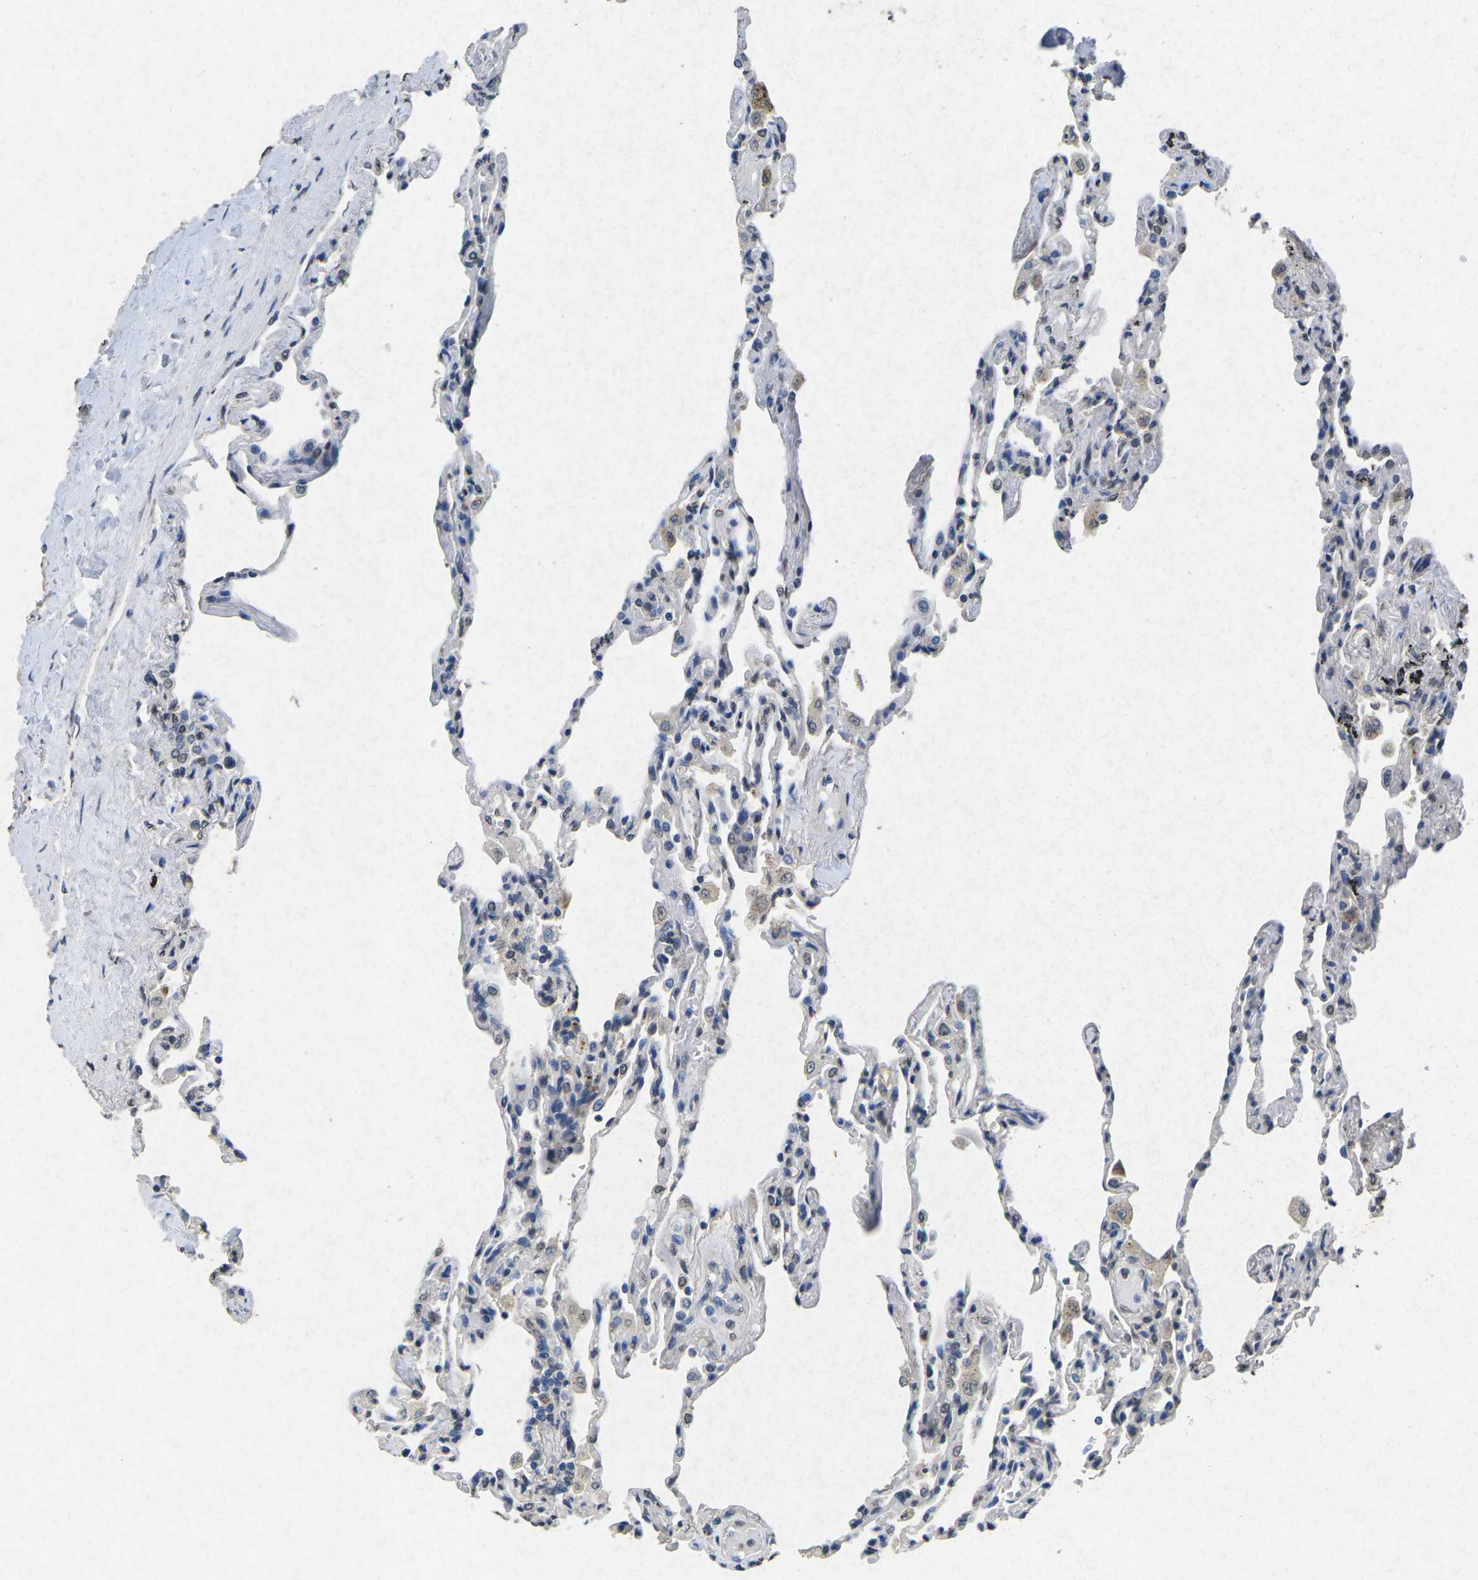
{"staining": {"intensity": "weak", "quantity": "<25%", "location": "cytoplasmic/membranous"}, "tissue": "lung", "cell_type": "Alveolar cells", "image_type": "normal", "snomed": [{"axis": "morphology", "description": "Normal tissue, NOS"}, {"axis": "topography", "description": "Lung"}], "caption": "An immunohistochemistry histopathology image of normal lung is shown. There is no staining in alveolar cells of lung.", "gene": "SCNN1B", "patient": {"sex": "male", "age": 59}}